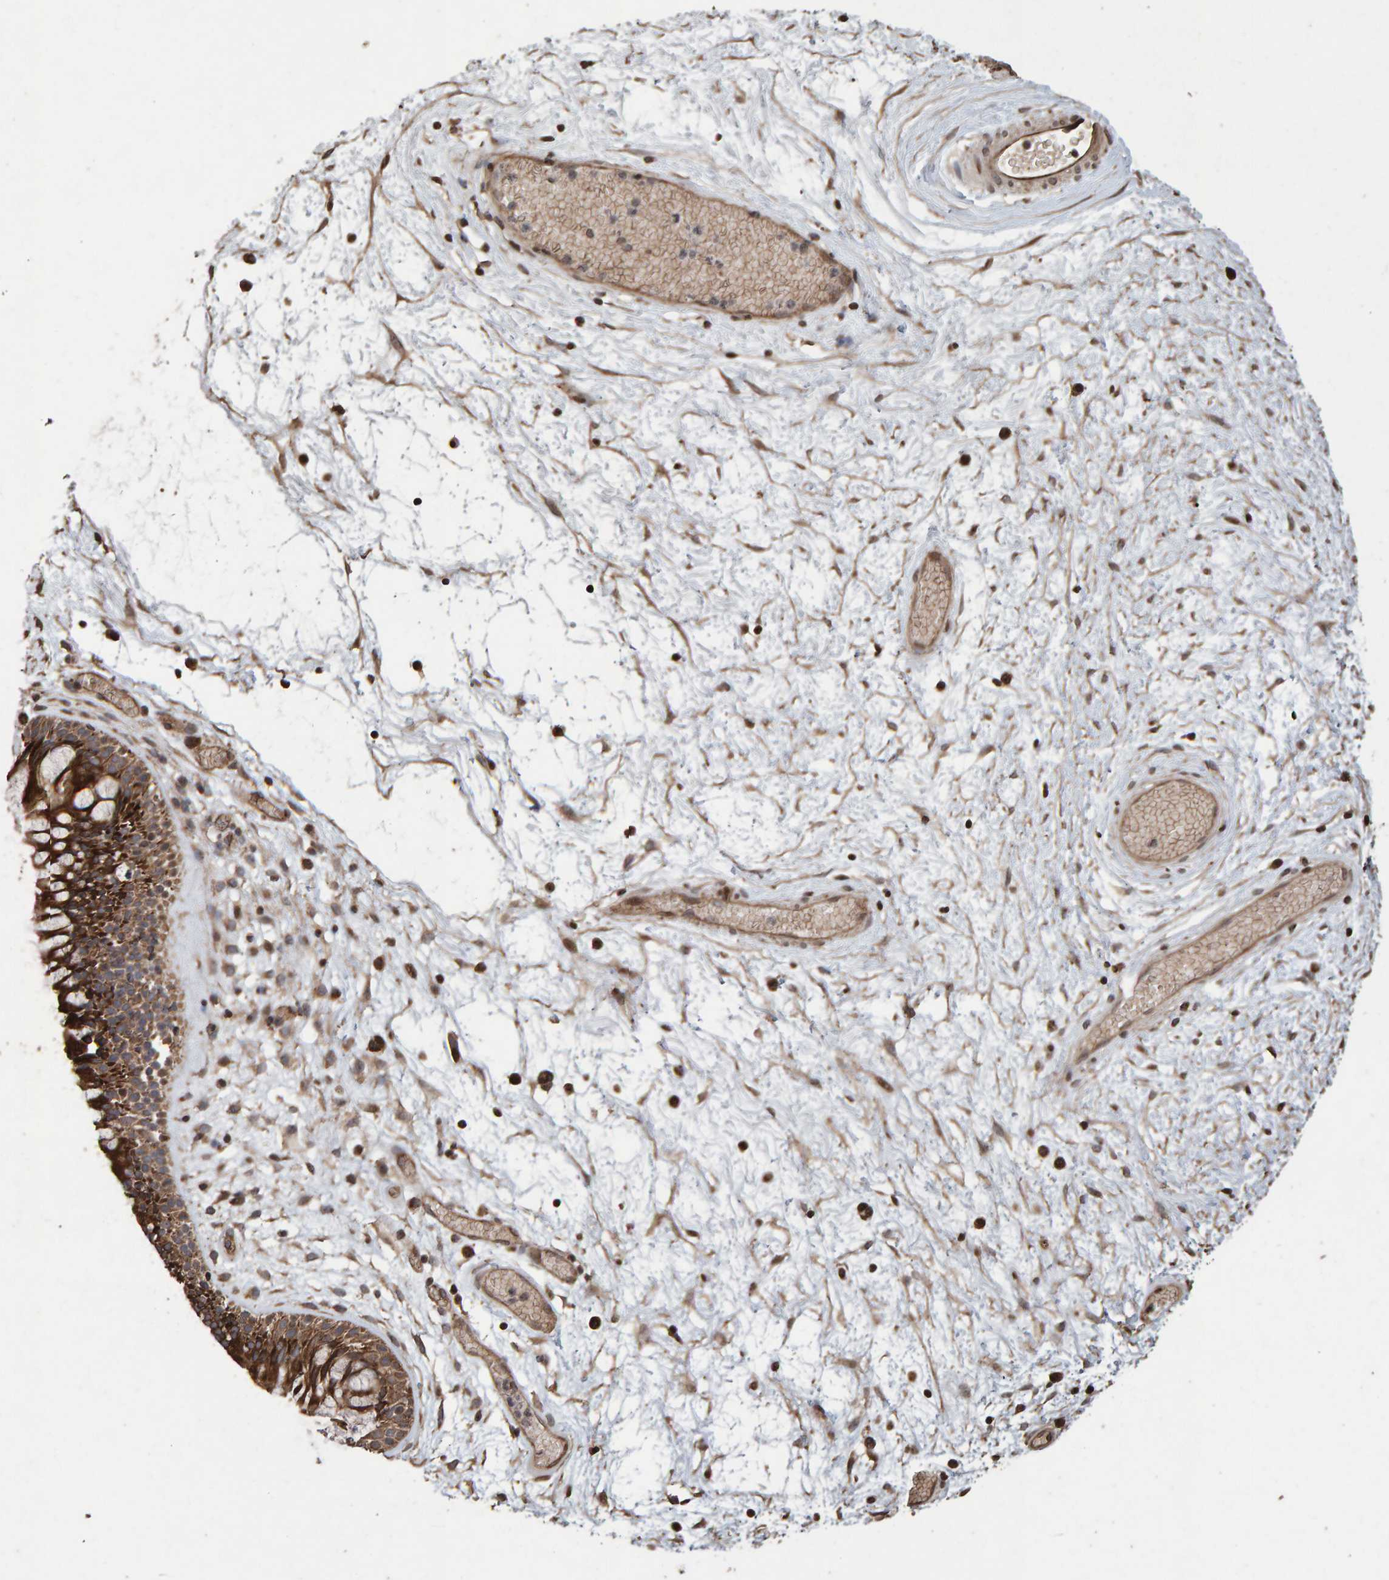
{"staining": {"intensity": "strong", "quantity": ">75%", "location": "cytoplasmic/membranous"}, "tissue": "nasopharynx", "cell_type": "Respiratory epithelial cells", "image_type": "normal", "snomed": [{"axis": "morphology", "description": "Normal tissue, NOS"}, {"axis": "morphology", "description": "Inflammation, NOS"}, {"axis": "topography", "description": "Nasopharynx"}], "caption": "Immunohistochemical staining of normal human nasopharynx shows strong cytoplasmic/membranous protein expression in about >75% of respiratory epithelial cells. The staining was performed using DAB (3,3'-diaminobenzidine) to visualize the protein expression in brown, while the nuclei were stained in blue with hematoxylin (Magnification: 20x).", "gene": "OSBP2", "patient": {"sex": "male", "age": 48}}